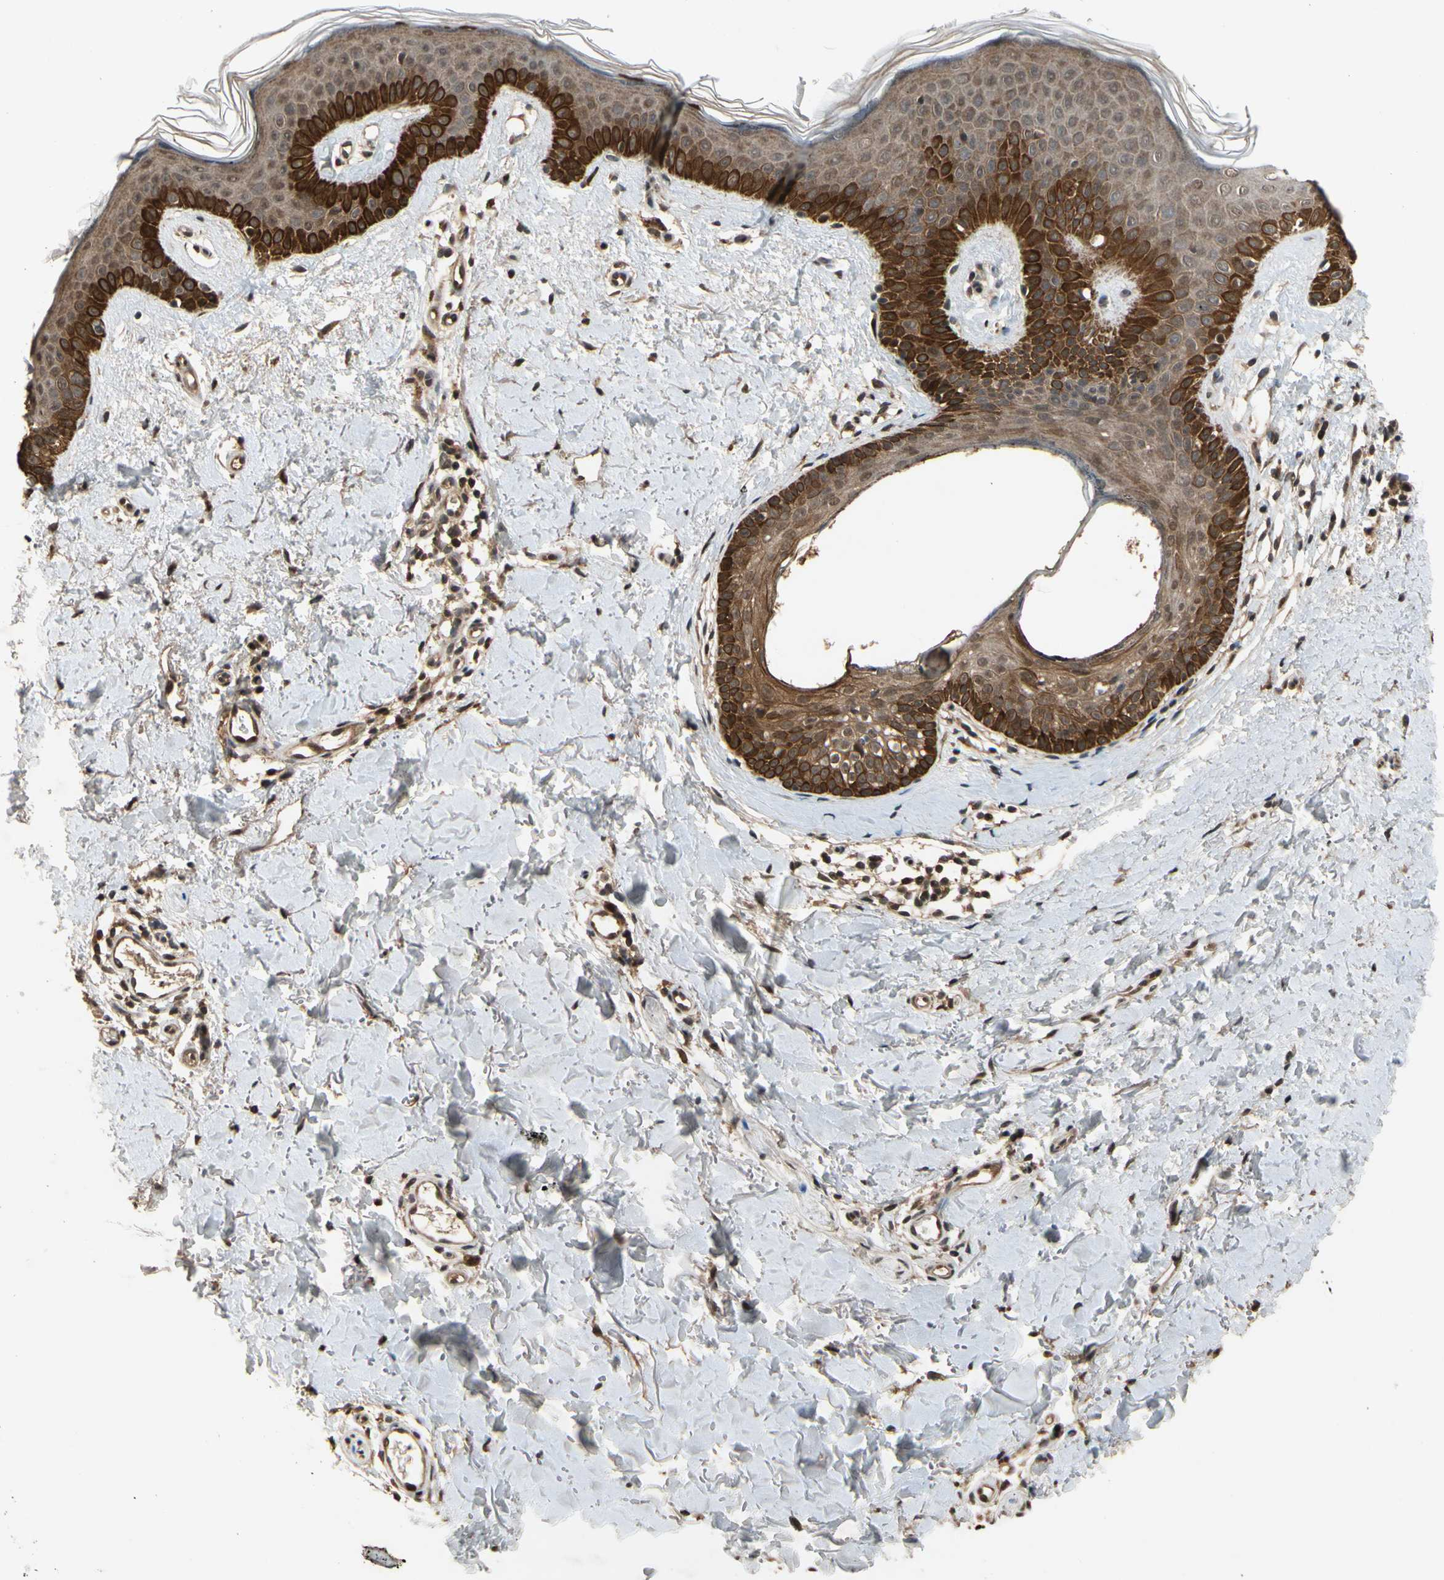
{"staining": {"intensity": "moderate", "quantity": ">75%", "location": "cytoplasmic/membranous,nuclear"}, "tissue": "skin", "cell_type": "Fibroblasts", "image_type": "normal", "snomed": [{"axis": "morphology", "description": "Normal tissue, NOS"}, {"axis": "topography", "description": "Skin"}], "caption": "IHC micrograph of benign human skin stained for a protein (brown), which shows medium levels of moderate cytoplasmic/membranous,nuclear positivity in approximately >75% of fibroblasts.", "gene": "TMEM230", "patient": {"sex": "female", "age": 56}}